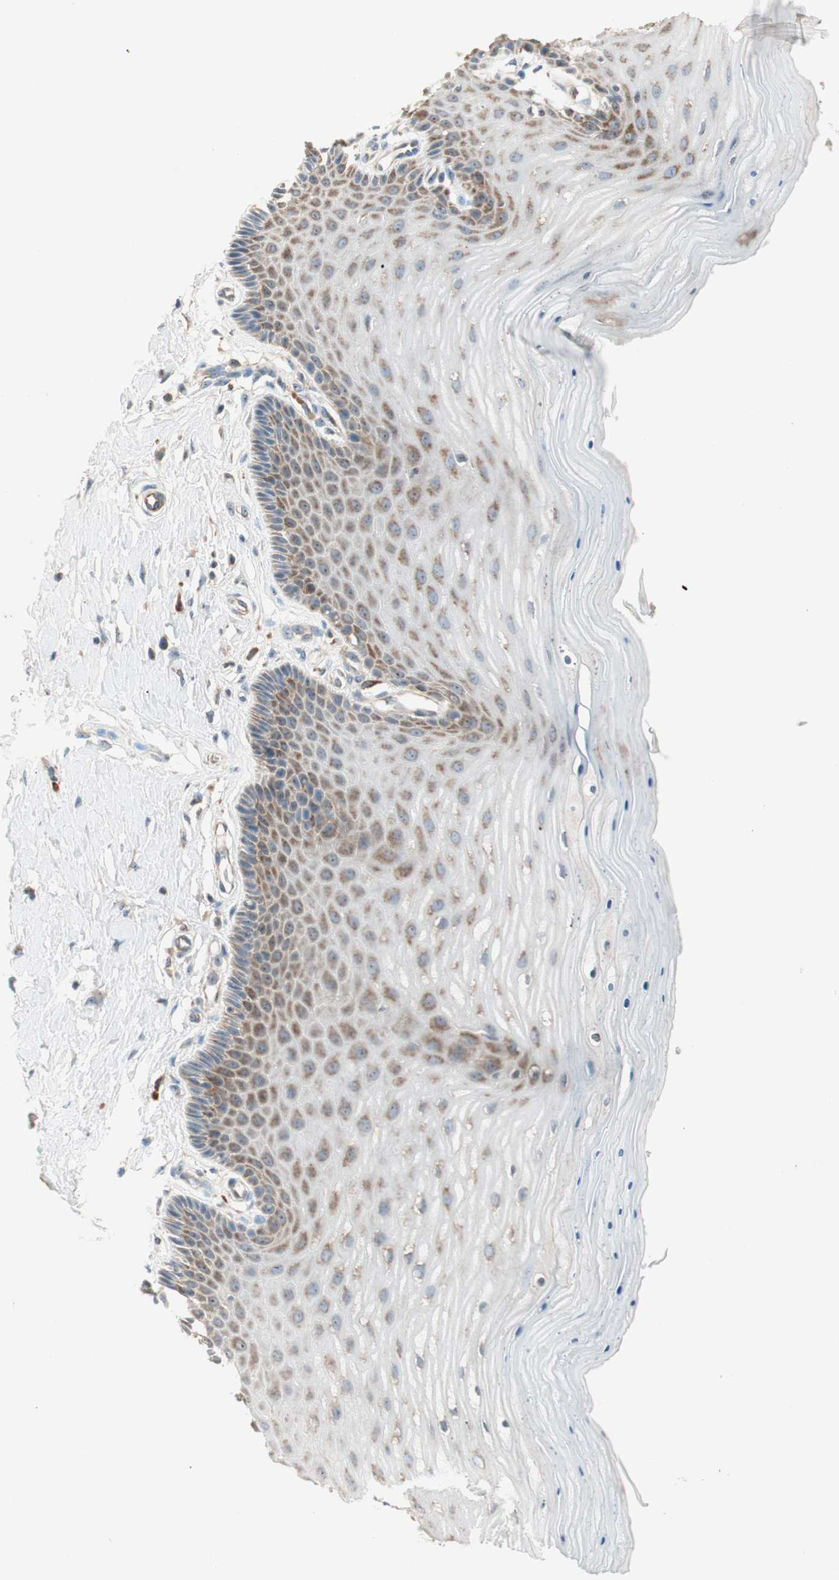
{"staining": {"intensity": "moderate", "quantity": ">75%", "location": "cytoplasmic/membranous"}, "tissue": "cervix", "cell_type": "Glandular cells", "image_type": "normal", "snomed": [{"axis": "morphology", "description": "Normal tissue, NOS"}, {"axis": "topography", "description": "Cervix"}], "caption": "This image demonstrates IHC staining of unremarkable cervix, with medium moderate cytoplasmic/membranous positivity in about >75% of glandular cells.", "gene": "CC2D1A", "patient": {"sex": "female", "age": 55}}